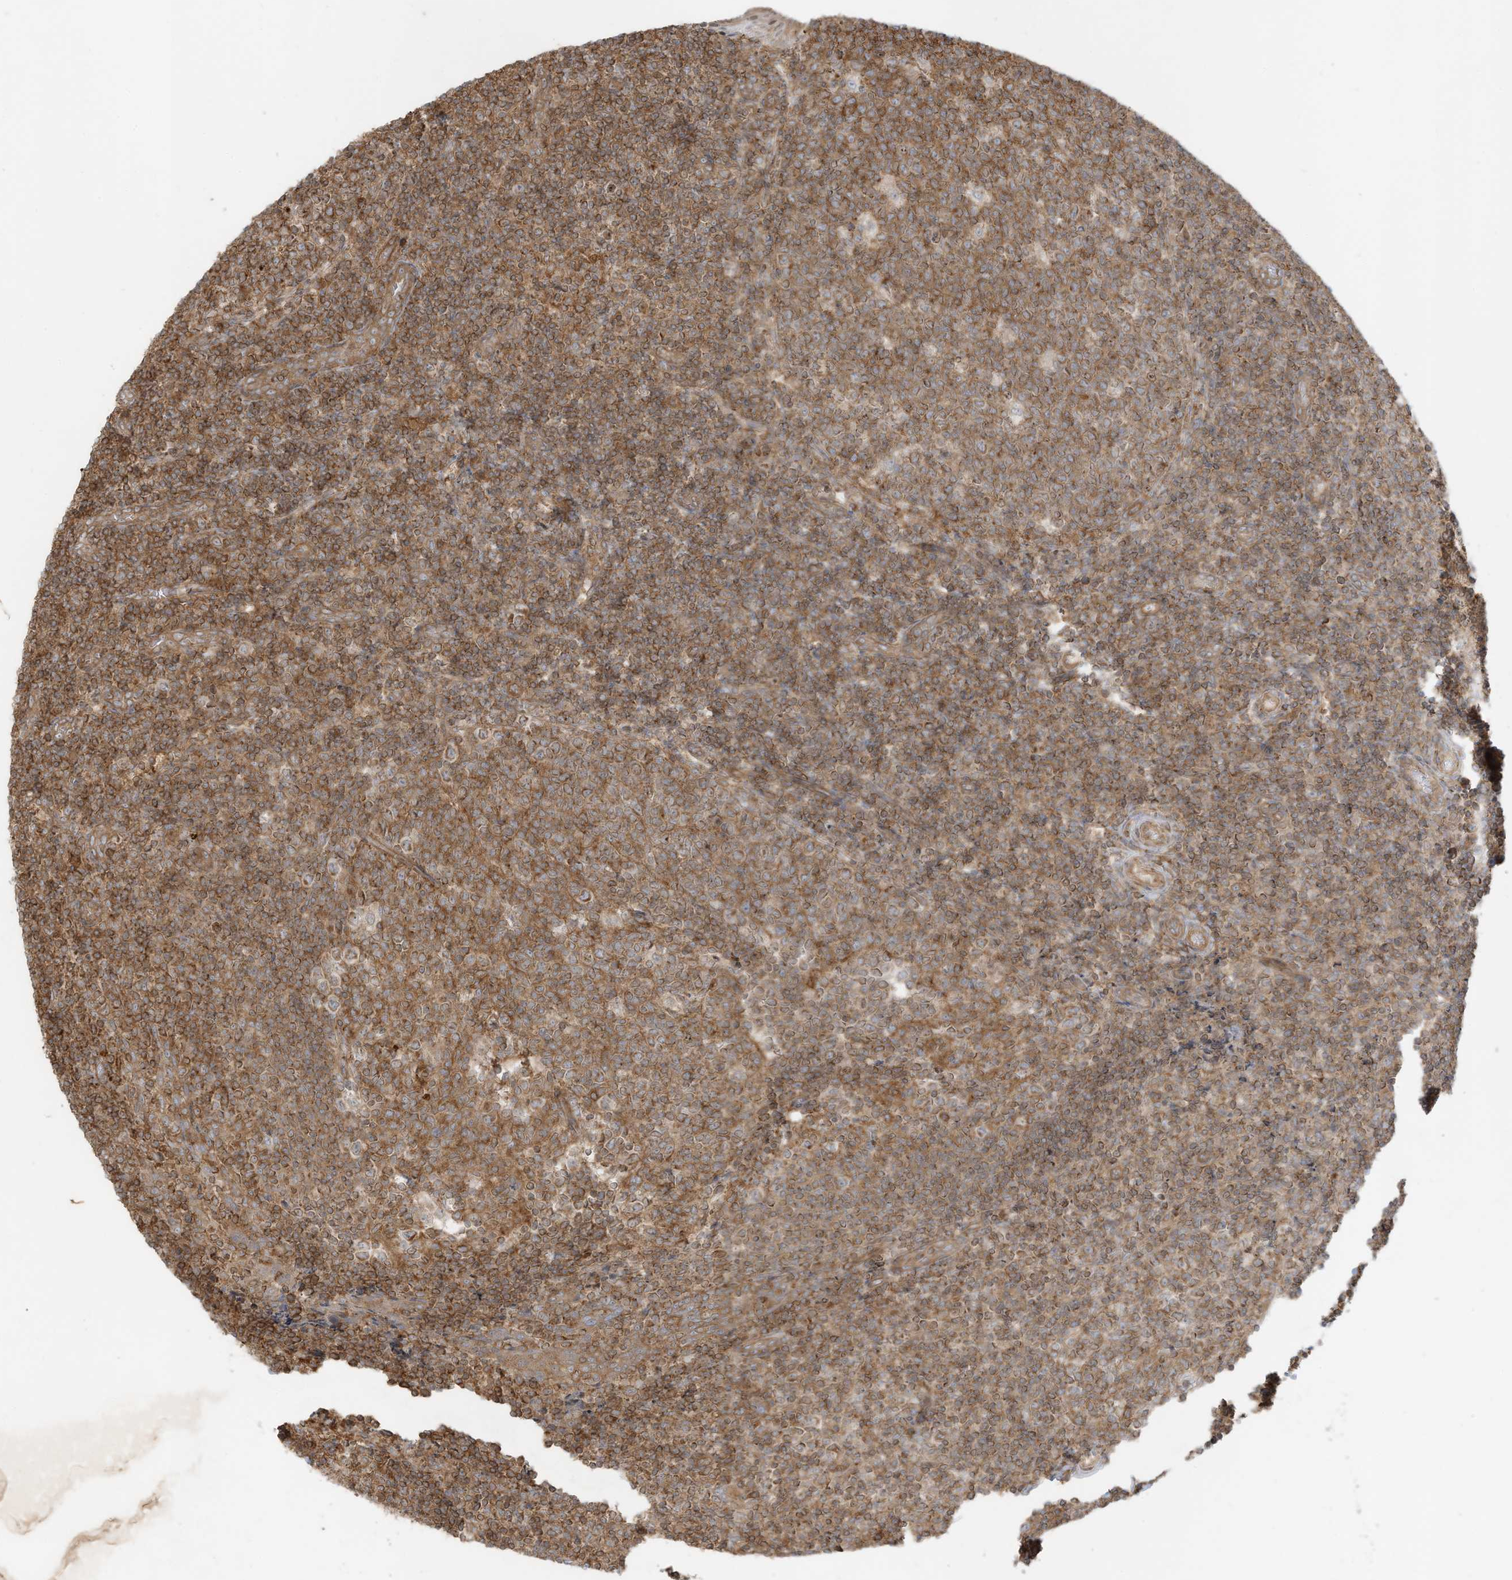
{"staining": {"intensity": "moderate", "quantity": ">75%", "location": "cytoplasmic/membranous"}, "tissue": "tonsil", "cell_type": "Germinal center cells", "image_type": "normal", "snomed": [{"axis": "morphology", "description": "Normal tissue, NOS"}, {"axis": "topography", "description": "Tonsil"}], "caption": "Protein analysis of benign tonsil reveals moderate cytoplasmic/membranous staining in approximately >75% of germinal center cells.", "gene": "SLC25A12", "patient": {"sex": "female", "age": 19}}